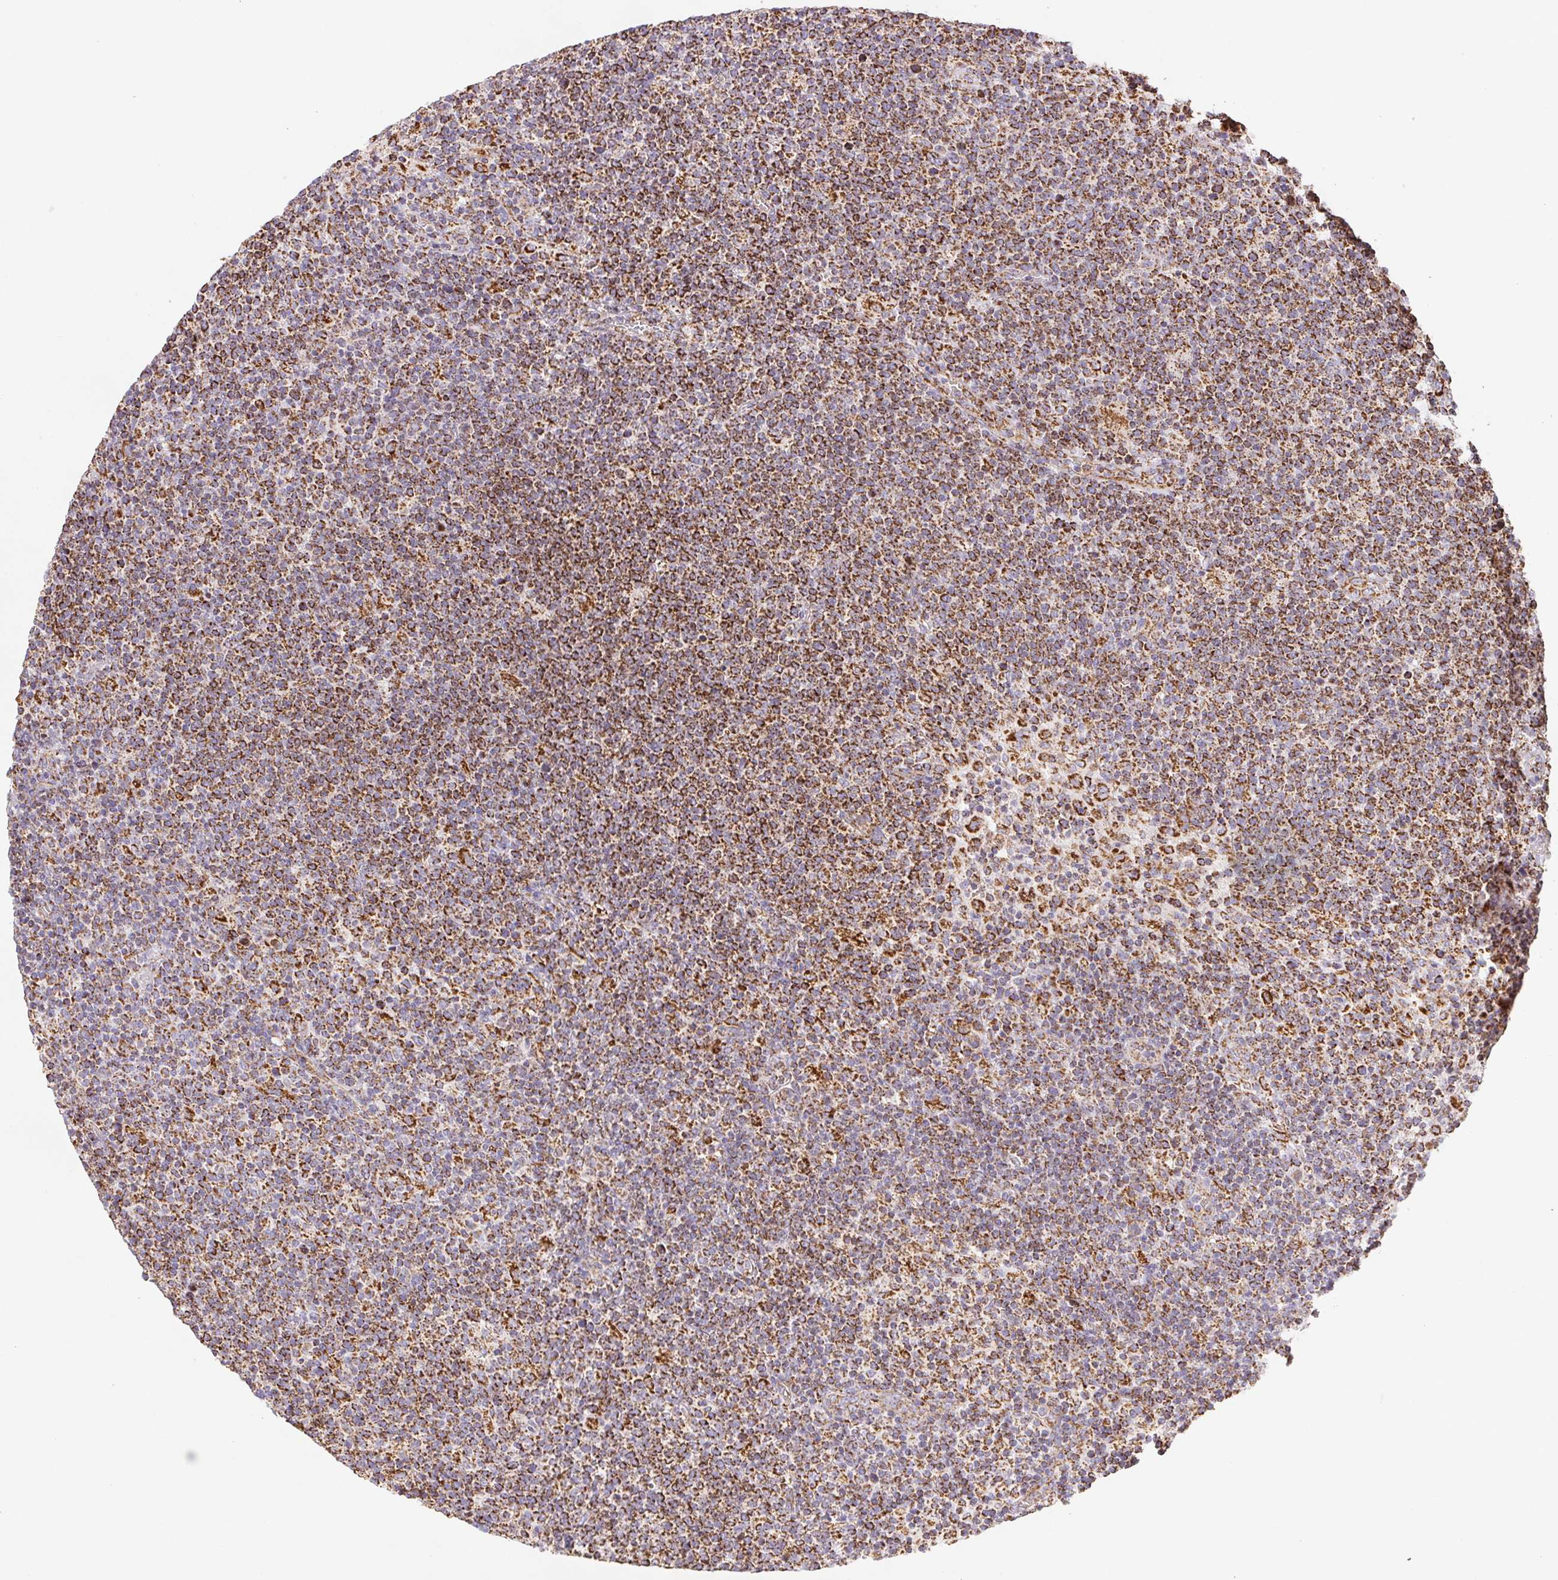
{"staining": {"intensity": "moderate", "quantity": ">75%", "location": "cytoplasmic/membranous"}, "tissue": "lymphoma", "cell_type": "Tumor cells", "image_type": "cancer", "snomed": [{"axis": "morphology", "description": "Malignant lymphoma, non-Hodgkin's type, High grade"}, {"axis": "topography", "description": "Lymph node"}], "caption": "A brown stain highlights moderate cytoplasmic/membranous positivity of a protein in human lymphoma tumor cells.", "gene": "NIPSNAP2", "patient": {"sex": "male", "age": 61}}